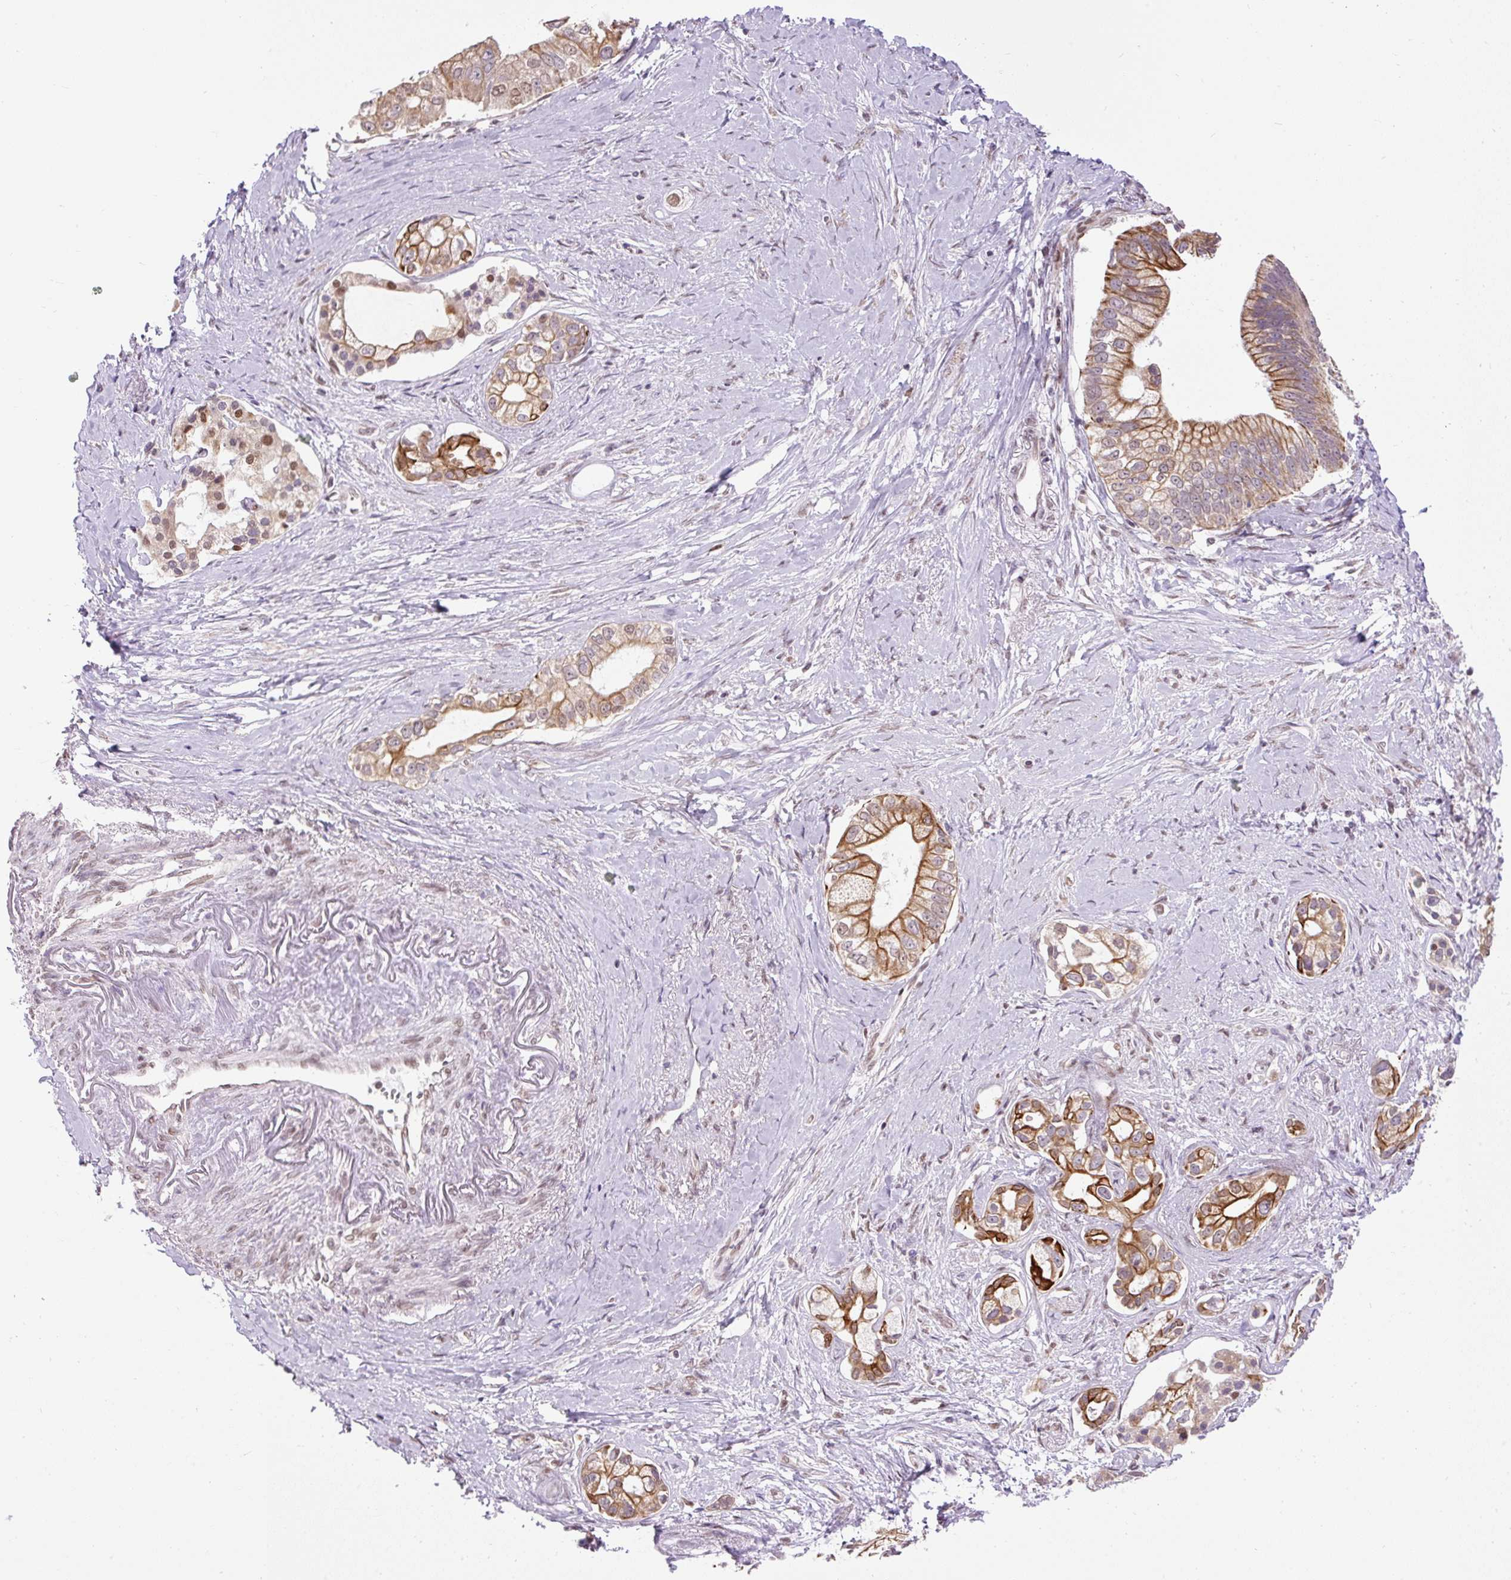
{"staining": {"intensity": "strong", "quantity": ">75%", "location": "cytoplasmic/membranous"}, "tissue": "pancreatic cancer", "cell_type": "Tumor cells", "image_type": "cancer", "snomed": [{"axis": "morphology", "description": "Adenocarcinoma, NOS"}, {"axis": "topography", "description": "Pancreas"}], "caption": "Strong cytoplasmic/membranous staining is appreciated in approximately >75% of tumor cells in pancreatic cancer (adenocarcinoma). (IHC, brightfield microscopy, high magnification).", "gene": "ZNF672", "patient": {"sex": "male", "age": 70}}